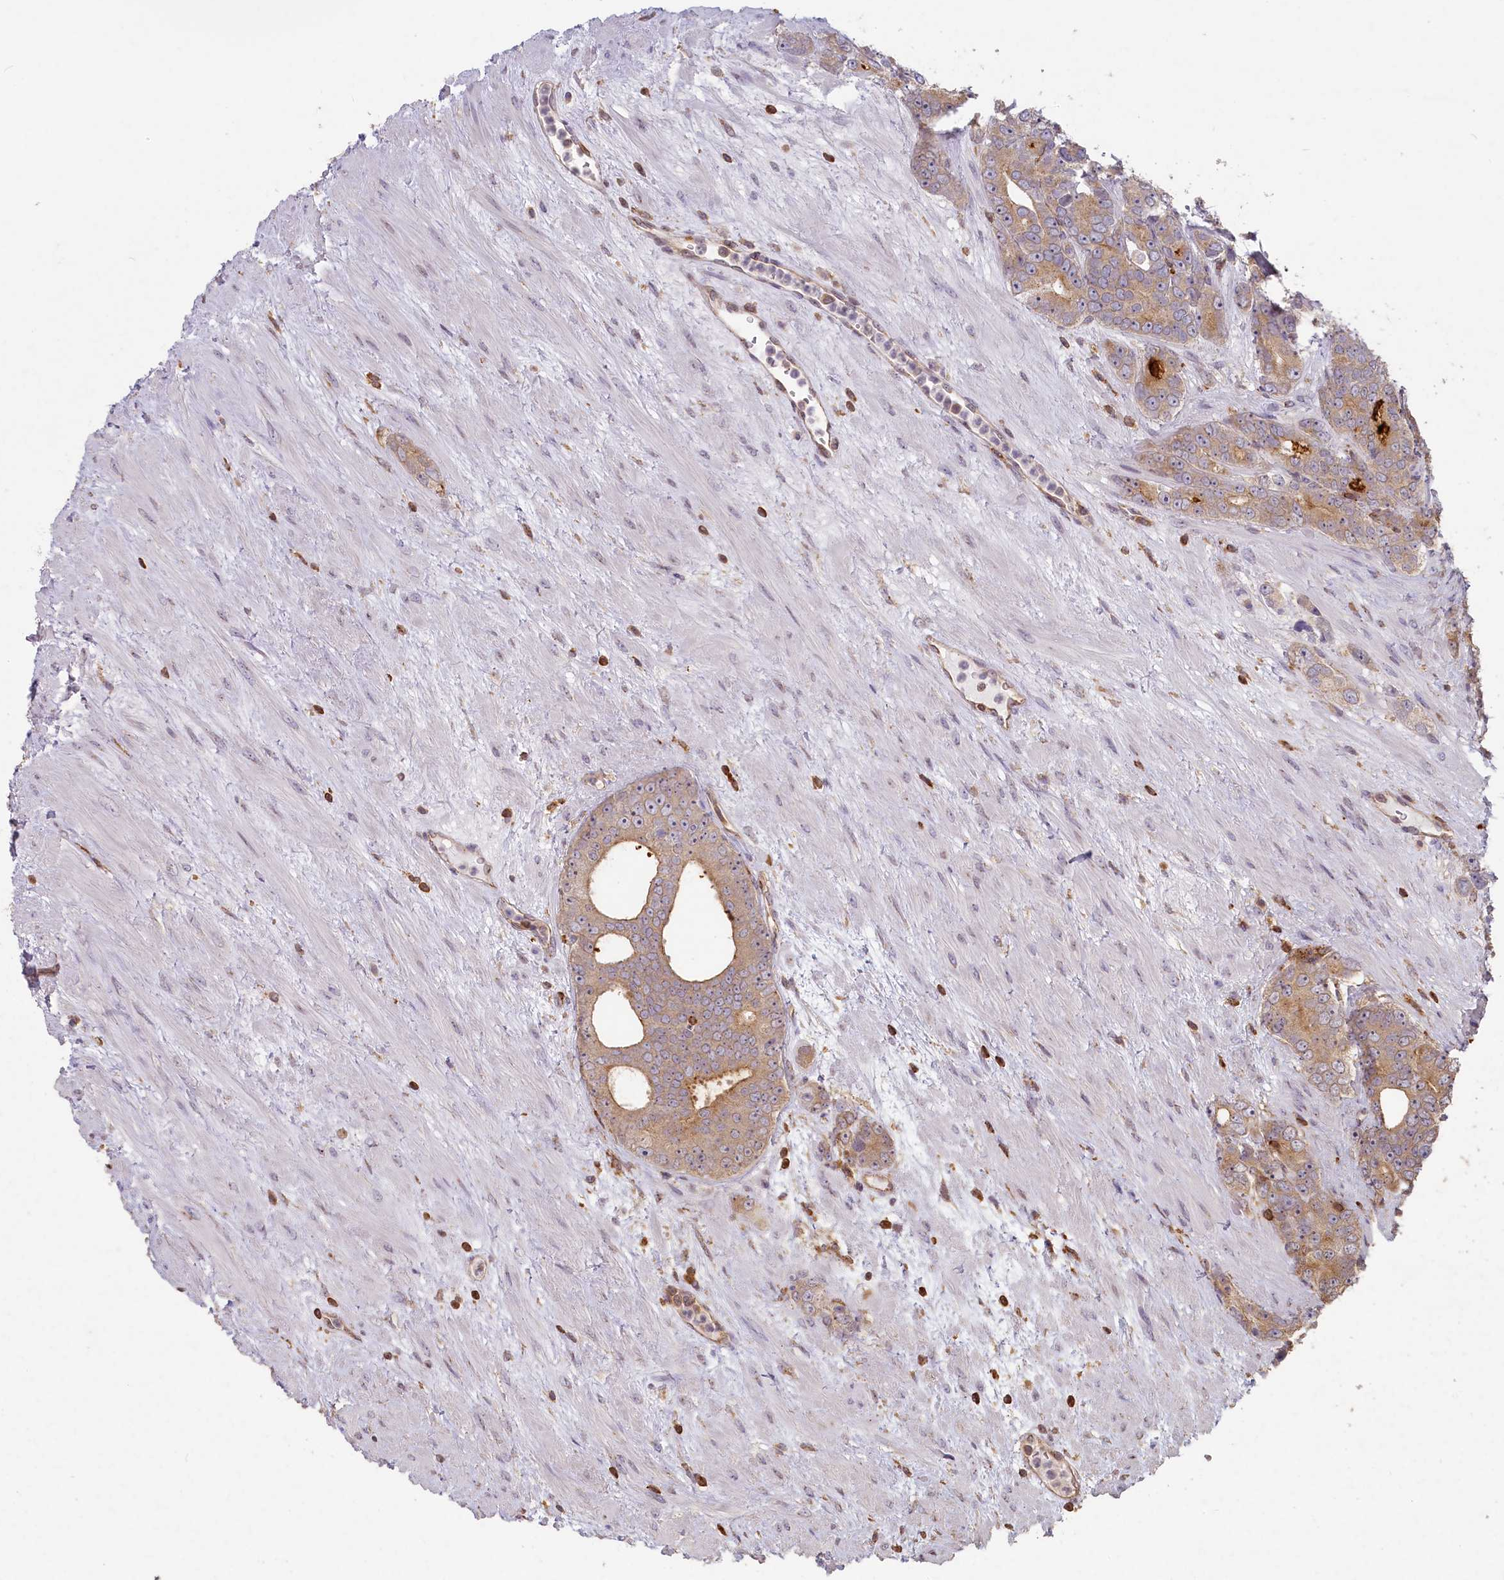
{"staining": {"intensity": "moderate", "quantity": "25%-75%", "location": "cytoplasmic/membranous"}, "tissue": "prostate cancer", "cell_type": "Tumor cells", "image_type": "cancer", "snomed": [{"axis": "morphology", "description": "Adenocarcinoma, High grade"}, {"axis": "topography", "description": "Prostate"}], "caption": "Immunohistochemical staining of human high-grade adenocarcinoma (prostate) exhibits medium levels of moderate cytoplasmic/membranous staining in about 25%-75% of tumor cells.", "gene": "MADD", "patient": {"sex": "male", "age": 64}}